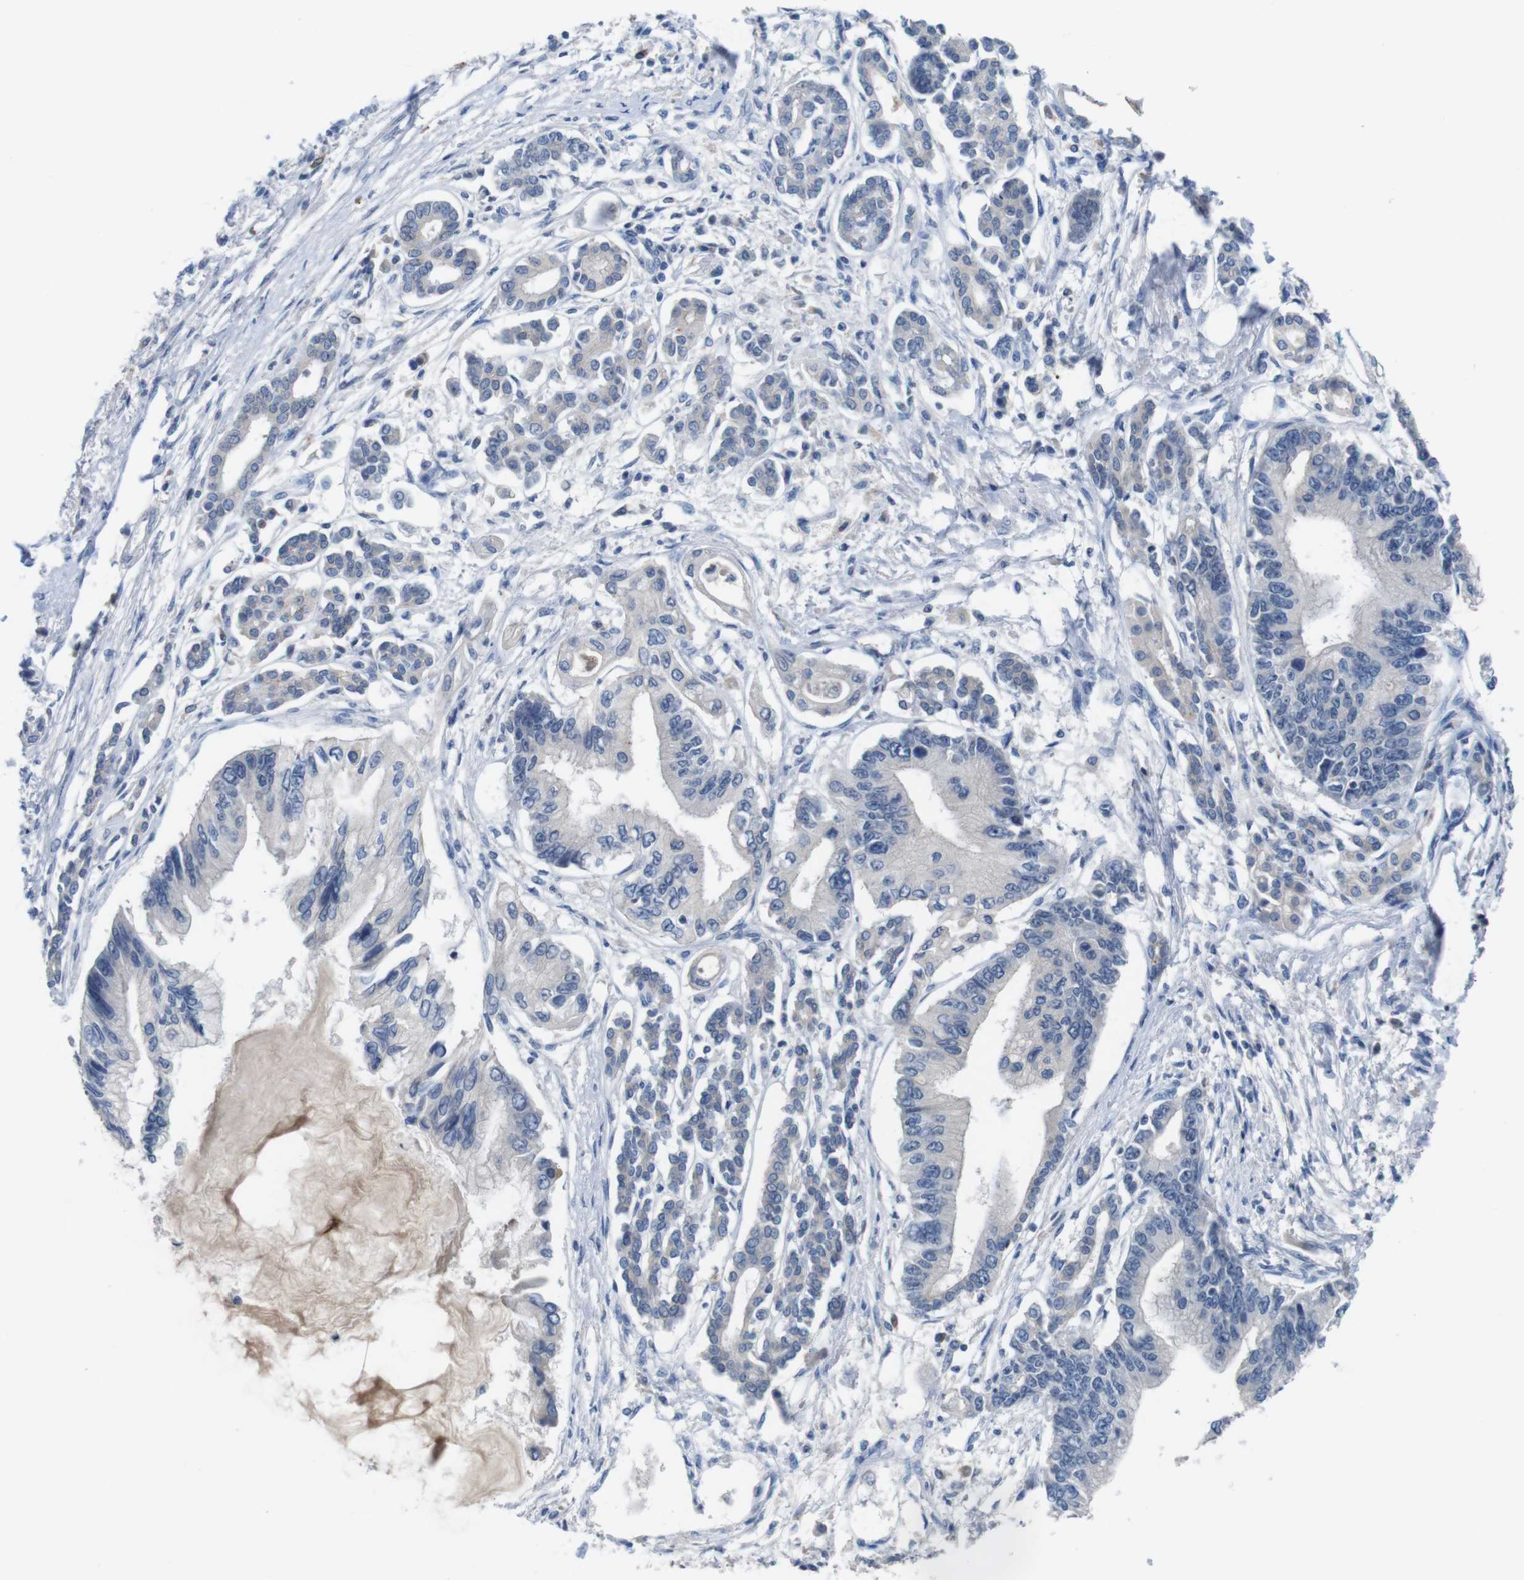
{"staining": {"intensity": "negative", "quantity": "none", "location": "none"}, "tissue": "pancreatic cancer", "cell_type": "Tumor cells", "image_type": "cancer", "snomed": [{"axis": "morphology", "description": "Adenocarcinoma, NOS"}, {"axis": "topography", "description": "Pancreas"}], "caption": "Pancreatic cancer was stained to show a protein in brown. There is no significant staining in tumor cells.", "gene": "SLC2A8", "patient": {"sex": "male", "age": 56}}